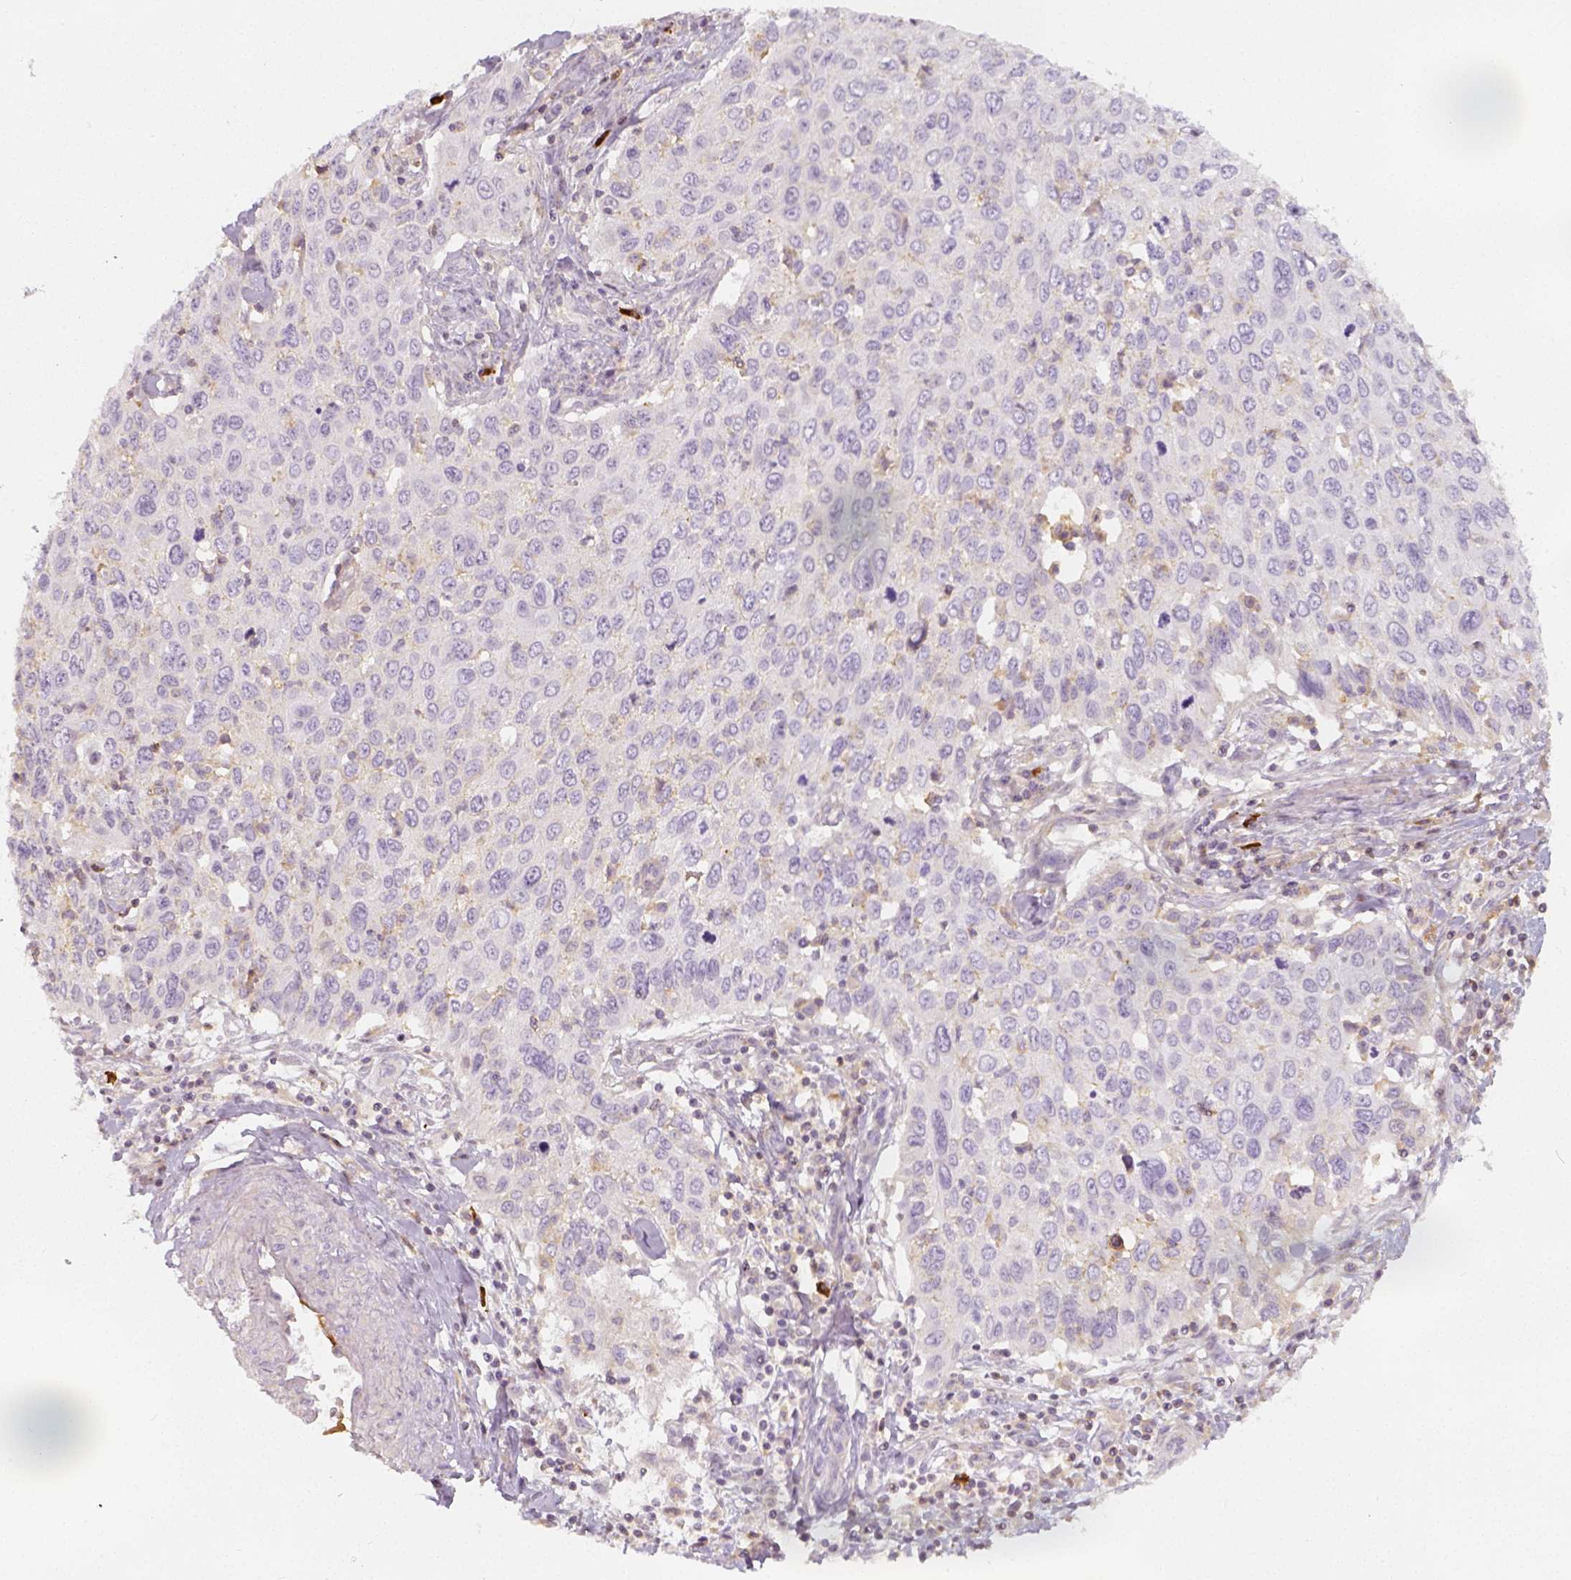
{"staining": {"intensity": "weak", "quantity": "25%-75%", "location": "cytoplasmic/membranous"}, "tissue": "cervical cancer", "cell_type": "Tumor cells", "image_type": "cancer", "snomed": [{"axis": "morphology", "description": "Squamous cell carcinoma, NOS"}, {"axis": "topography", "description": "Cervix"}], "caption": "Immunohistochemistry of human cervical cancer (squamous cell carcinoma) exhibits low levels of weak cytoplasmic/membranous expression in approximately 25%-75% of tumor cells. (Stains: DAB in brown, nuclei in blue, Microscopy: brightfield microscopy at high magnification).", "gene": "PTPRJ", "patient": {"sex": "female", "age": 38}}